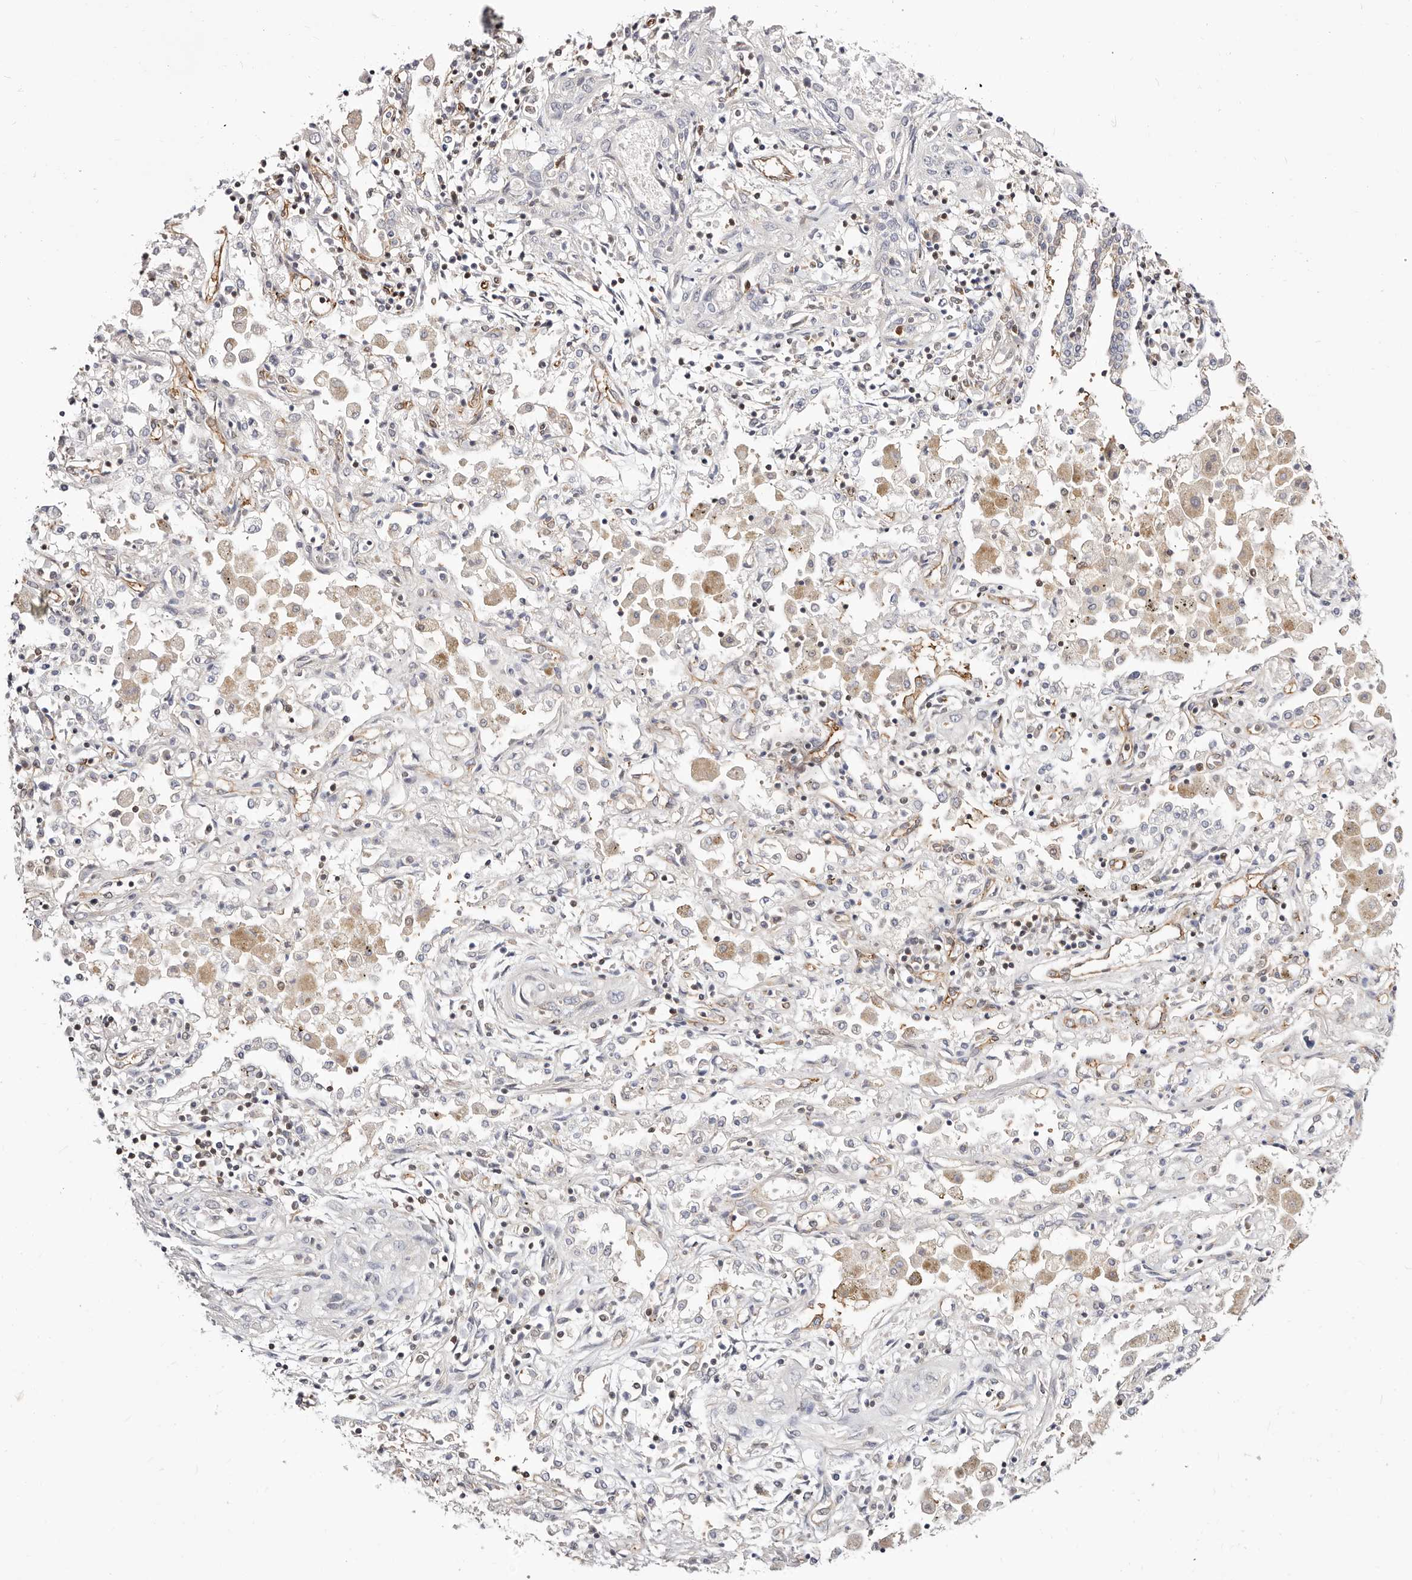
{"staining": {"intensity": "negative", "quantity": "none", "location": "none"}, "tissue": "lung cancer", "cell_type": "Tumor cells", "image_type": "cancer", "snomed": [{"axis": "morphology", "description": "Squamous cell carcinoma, NOS"}, {"axis": "topography", "description": "Lung"}], "caption": "Histopathology image shows no significant protein expression in tumor cells of squamous cell carcinoma (lung).", "gene": "STAT5A", "patient": {"sex": "female", "age": 47}}